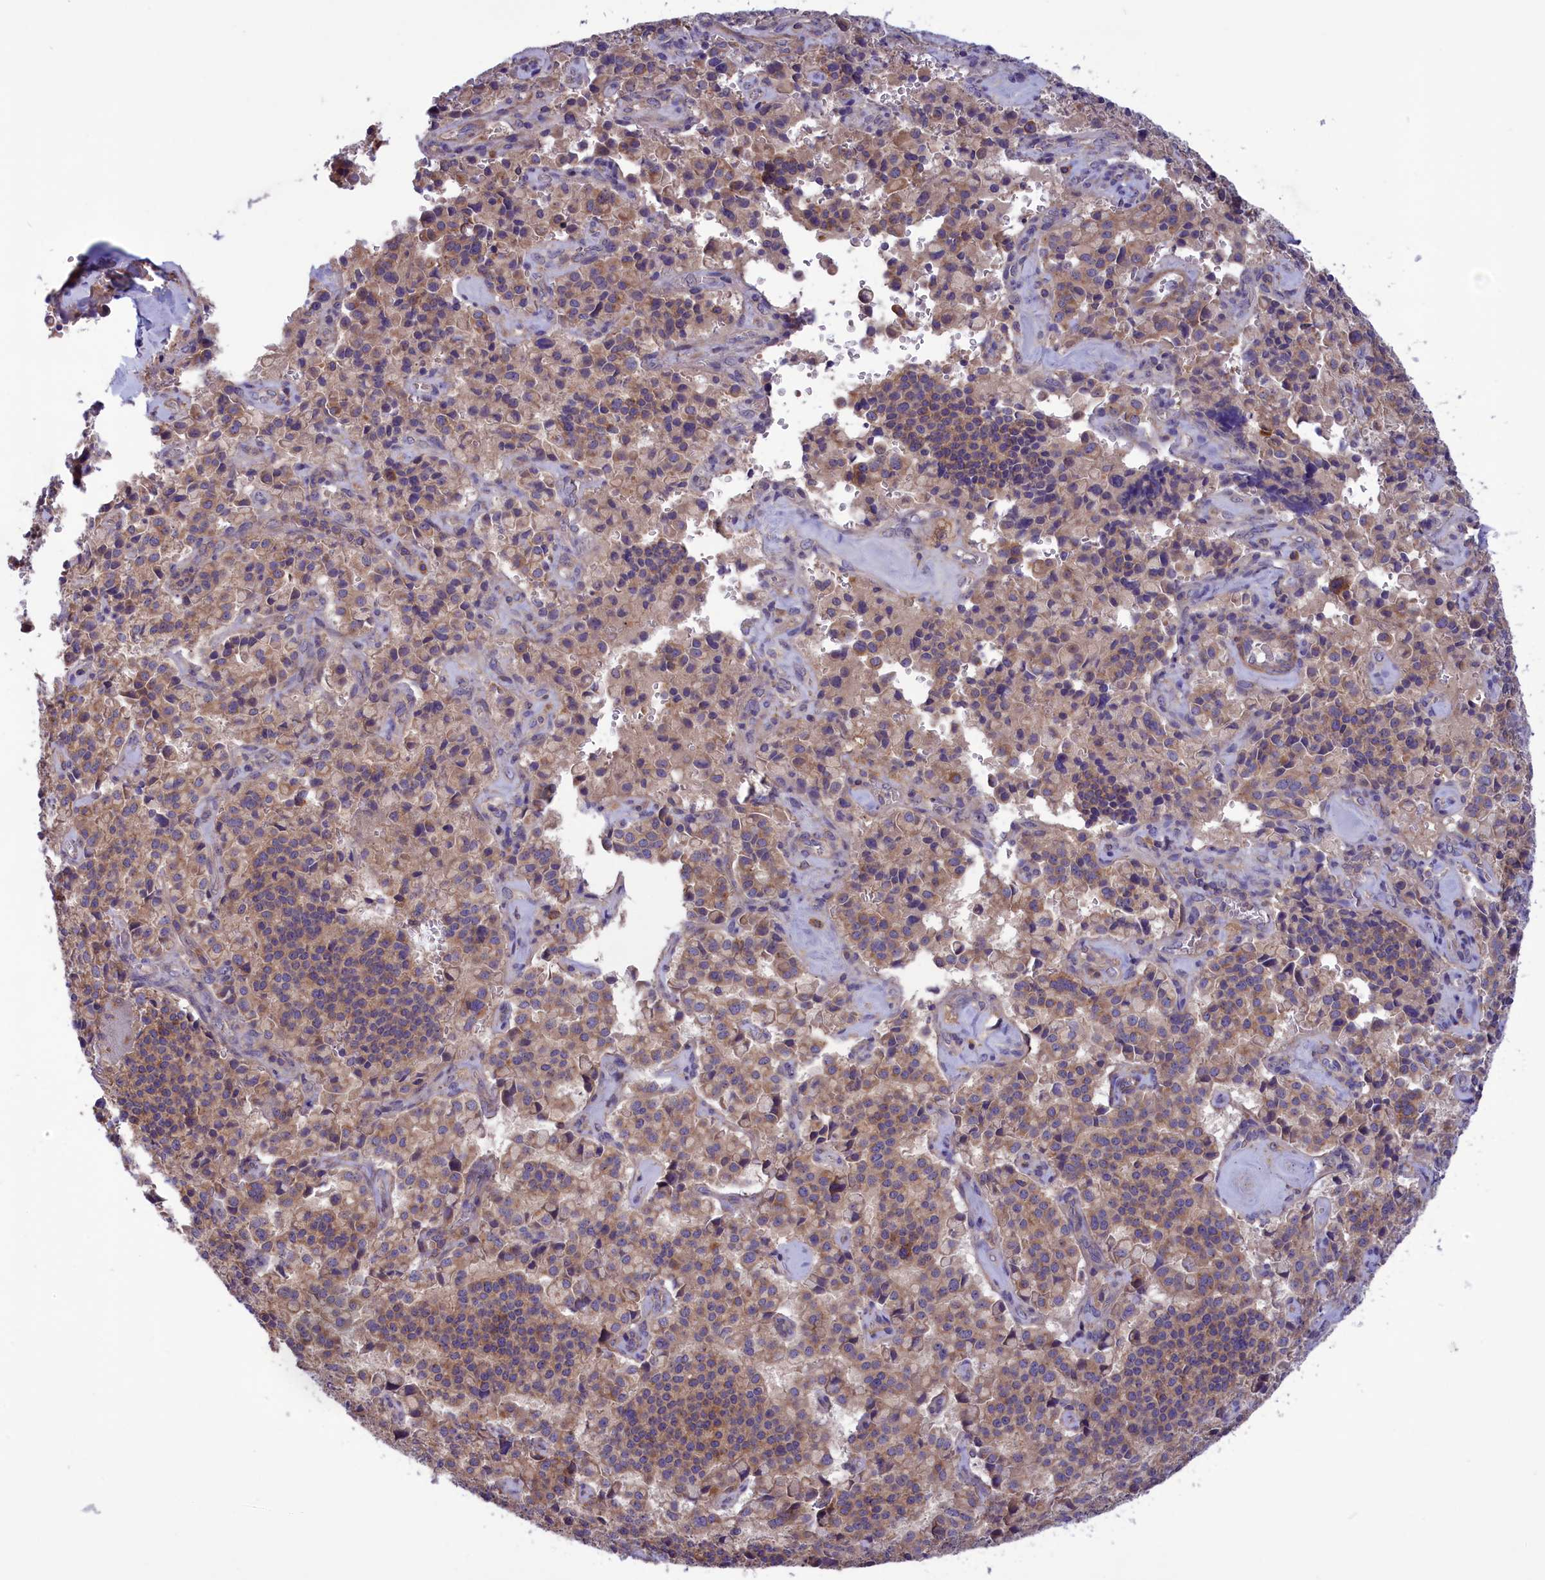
{"staining": {"intensity": "moderate", "quantity": ">75%", "location": "cytoplasmic/membranous"}, "tissue": "pancreatic cancer", "cell_type": "Tumor cells", "image_type": "cancer", "snomed": [{"axis": "morphology", "description": "Adenocarcinoma, NOS"}, {"axis": "topography", "description": "Pancreas"}], "caption": "Pancreatic adenocarcinoma tissue displays moderate cytoplasmic/membranous staining in approximately >75% of tumor cells", "gene": "AMDHD2", "patient": {"sex": "male", "age": 65}}